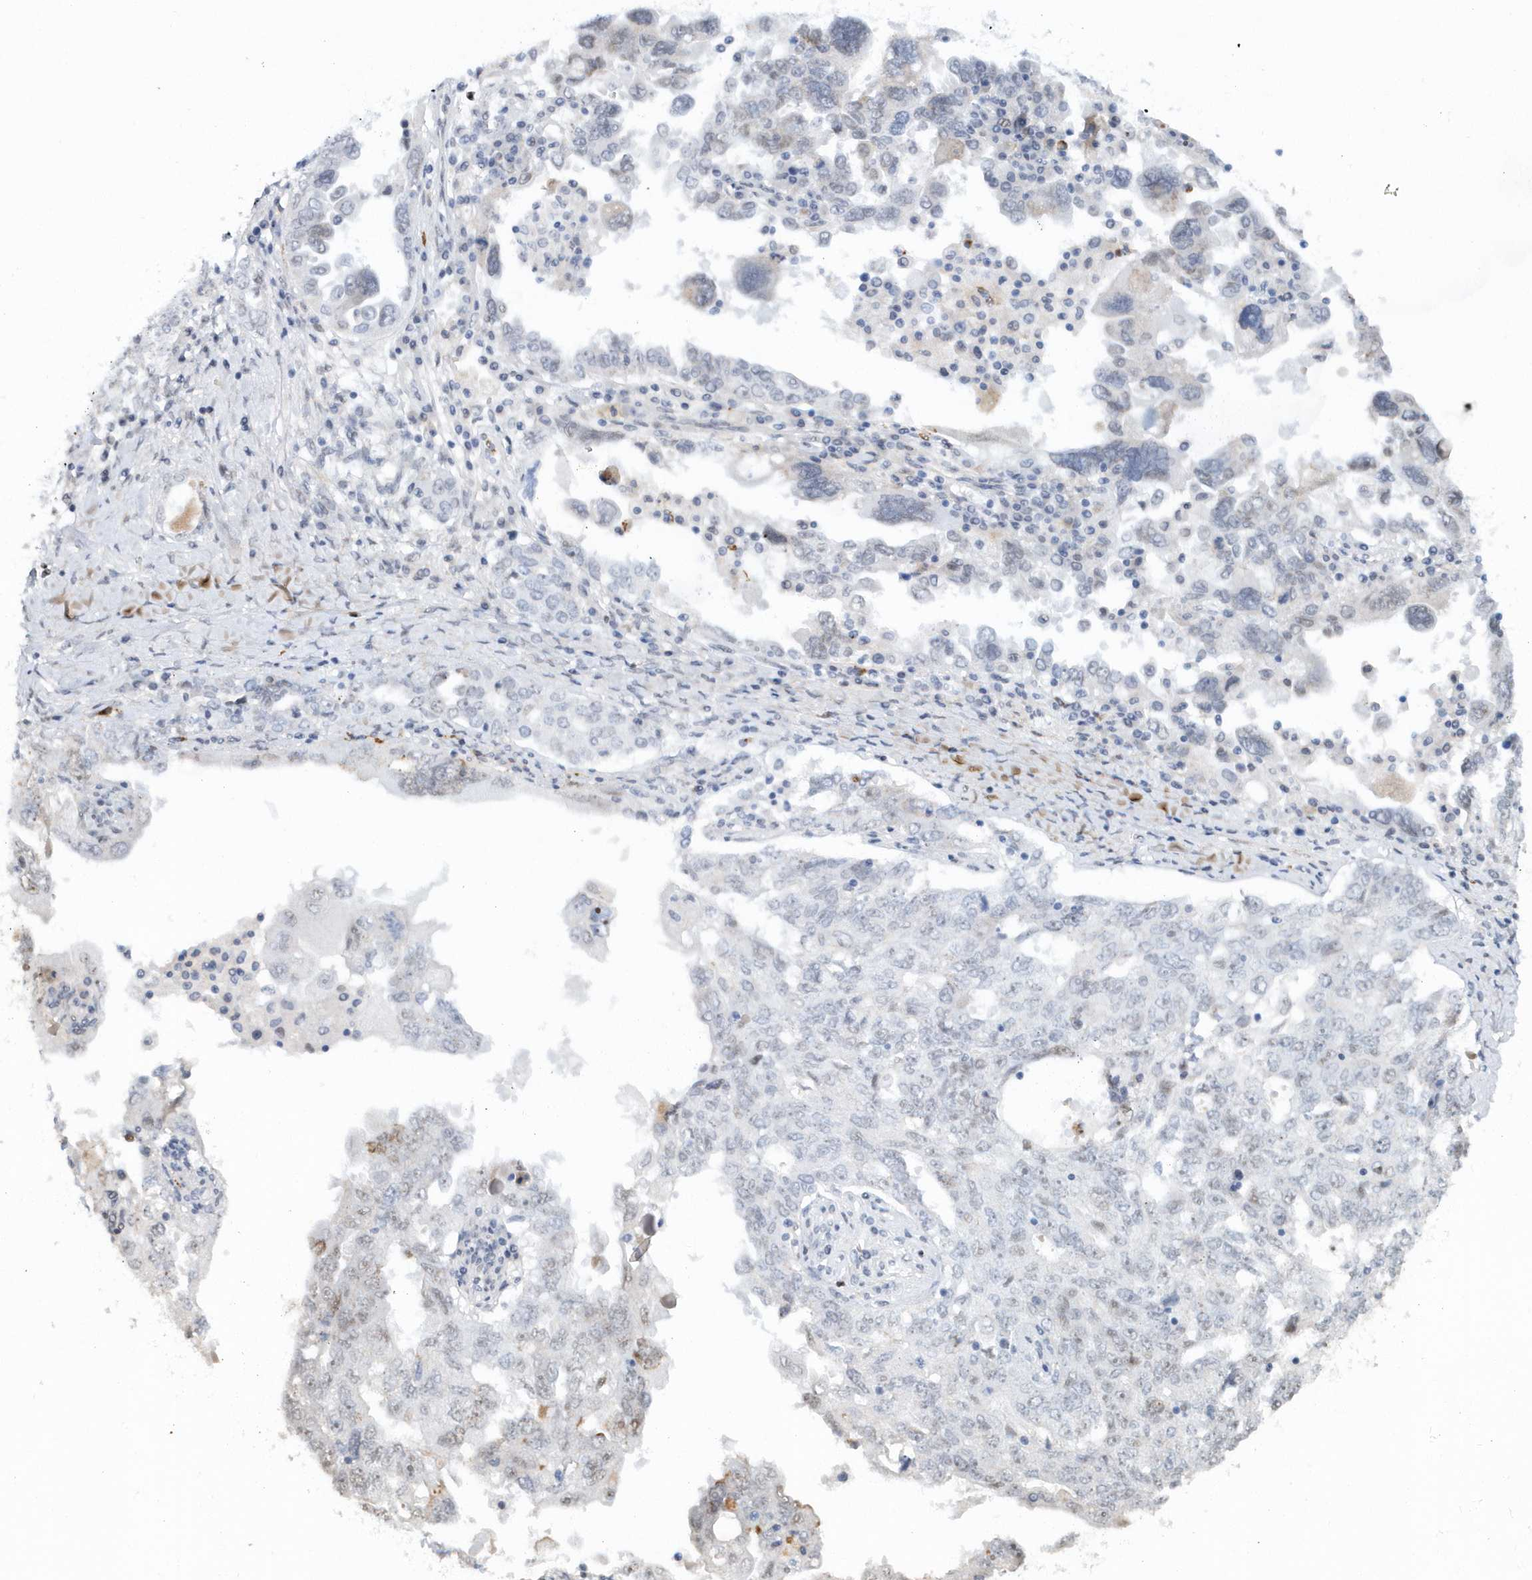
{"staining": {"intensity": "negative", "quantity": "none", "location": "none"}, "tissue": "ovarian cancer", "cell_type": "Tumor cells", "image_type": "cancer", "snomed": [{"axis": "morphology", "description": "Carcinoma, endometroid"}, {"axis": "topography", "description": "Ovary"}], "caption": "A high-resolution histopathology image shows immunohistochemistry staining of endometroid carcinoma (ovarian), which displays no significant expression in tumor cells. (Brightfield microscopy of DAB (3,3'-diaminobenzidine) IHC at high magnification).", "gene": "ASCL4", "patient": {"sex": "female", "age": 62}}